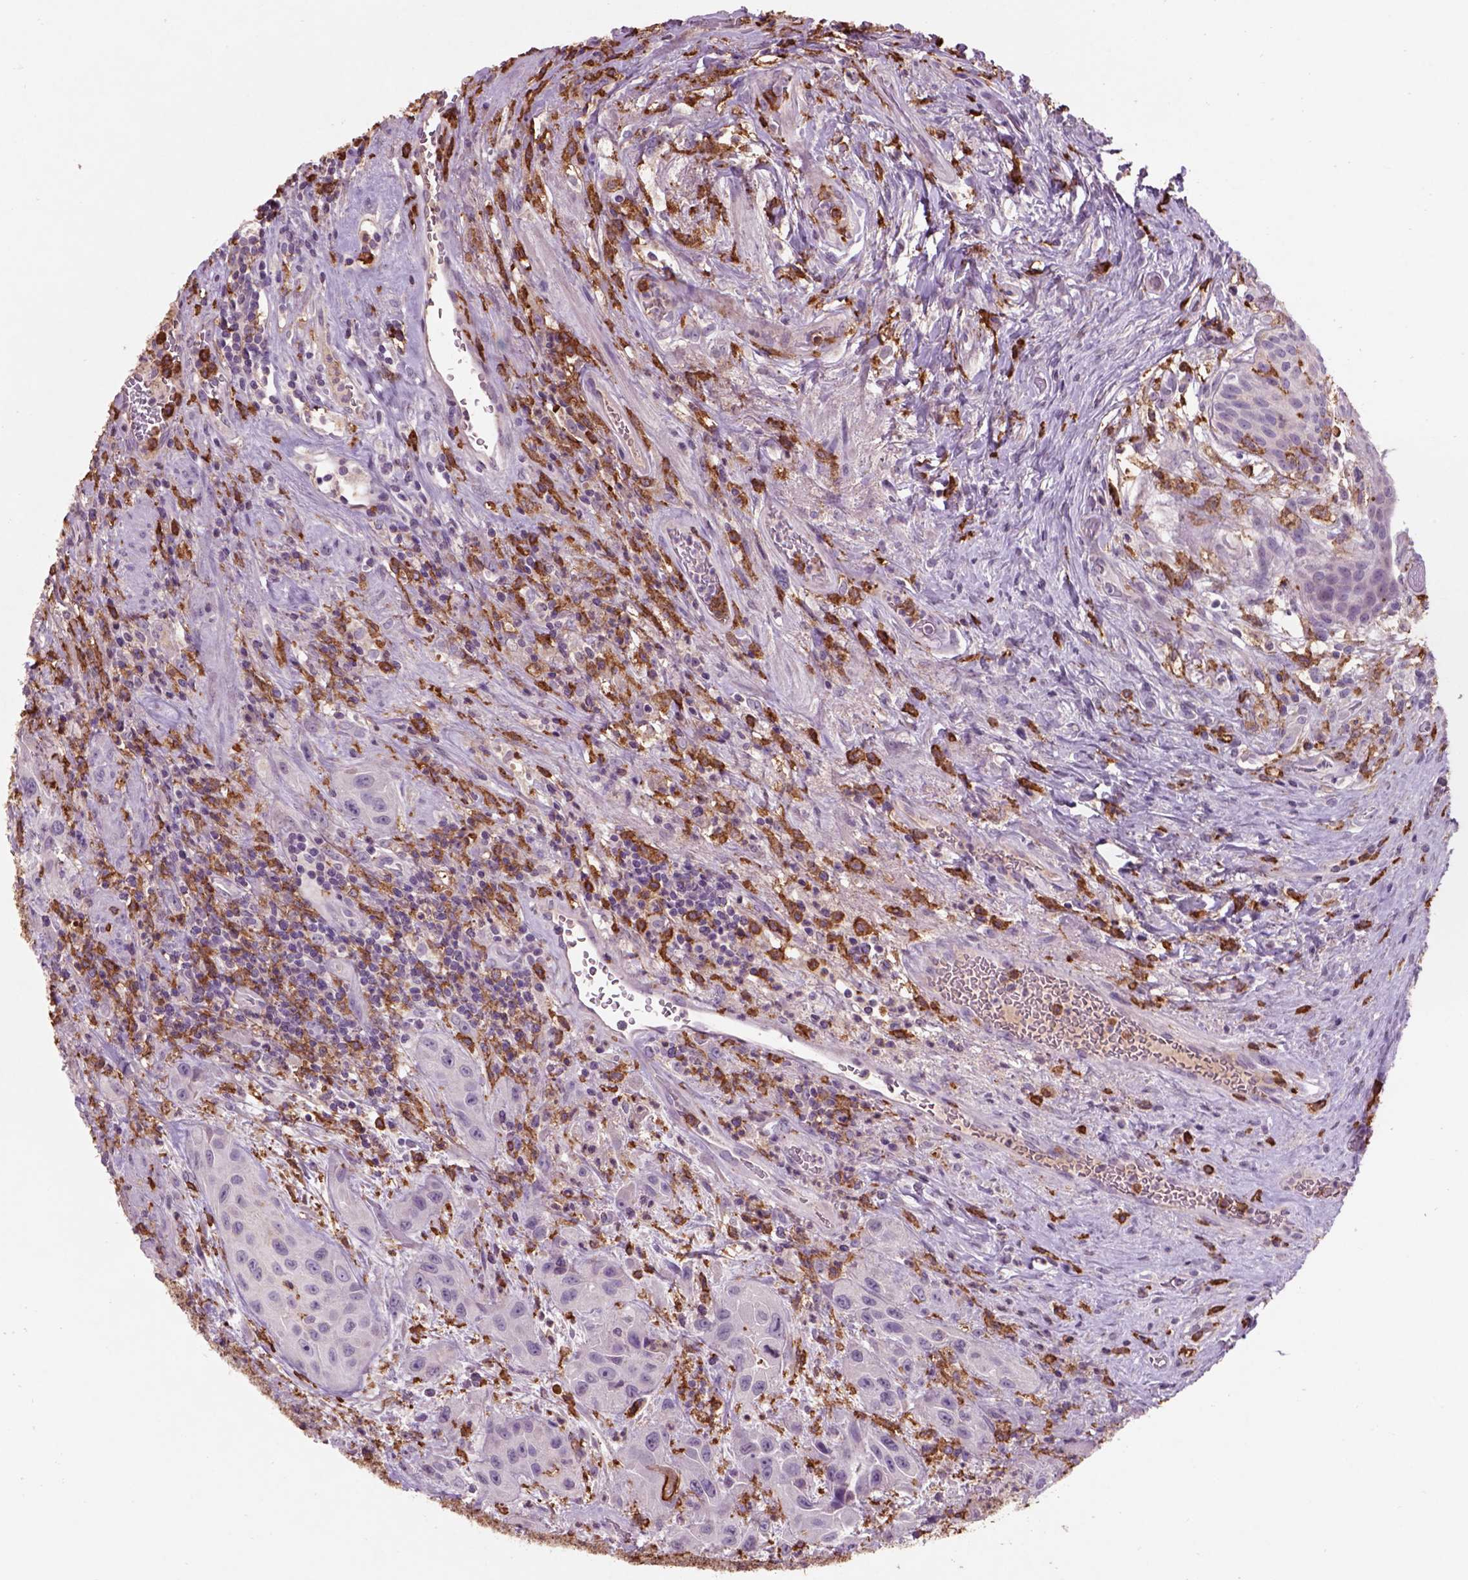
{"staining": {"intensity": "negative", "quantity": "none", "location": "none"}, "tissue": "urothelial cancer", "cell_type": "Tumor cells", "image_type": "cancer", "snomed": [{"axis": "morphology", "description": "Urothelial carcinoma, High grade"}, {"axis": "topography", "description": "Urinary bladder"}], "caption": "Human high-grade urothelial carcinoma stained for a protein using immunohistochemistry shows no expression in tumor cells.", "gene": "CD14", "patient": {"sex": "male", "age": 79}}